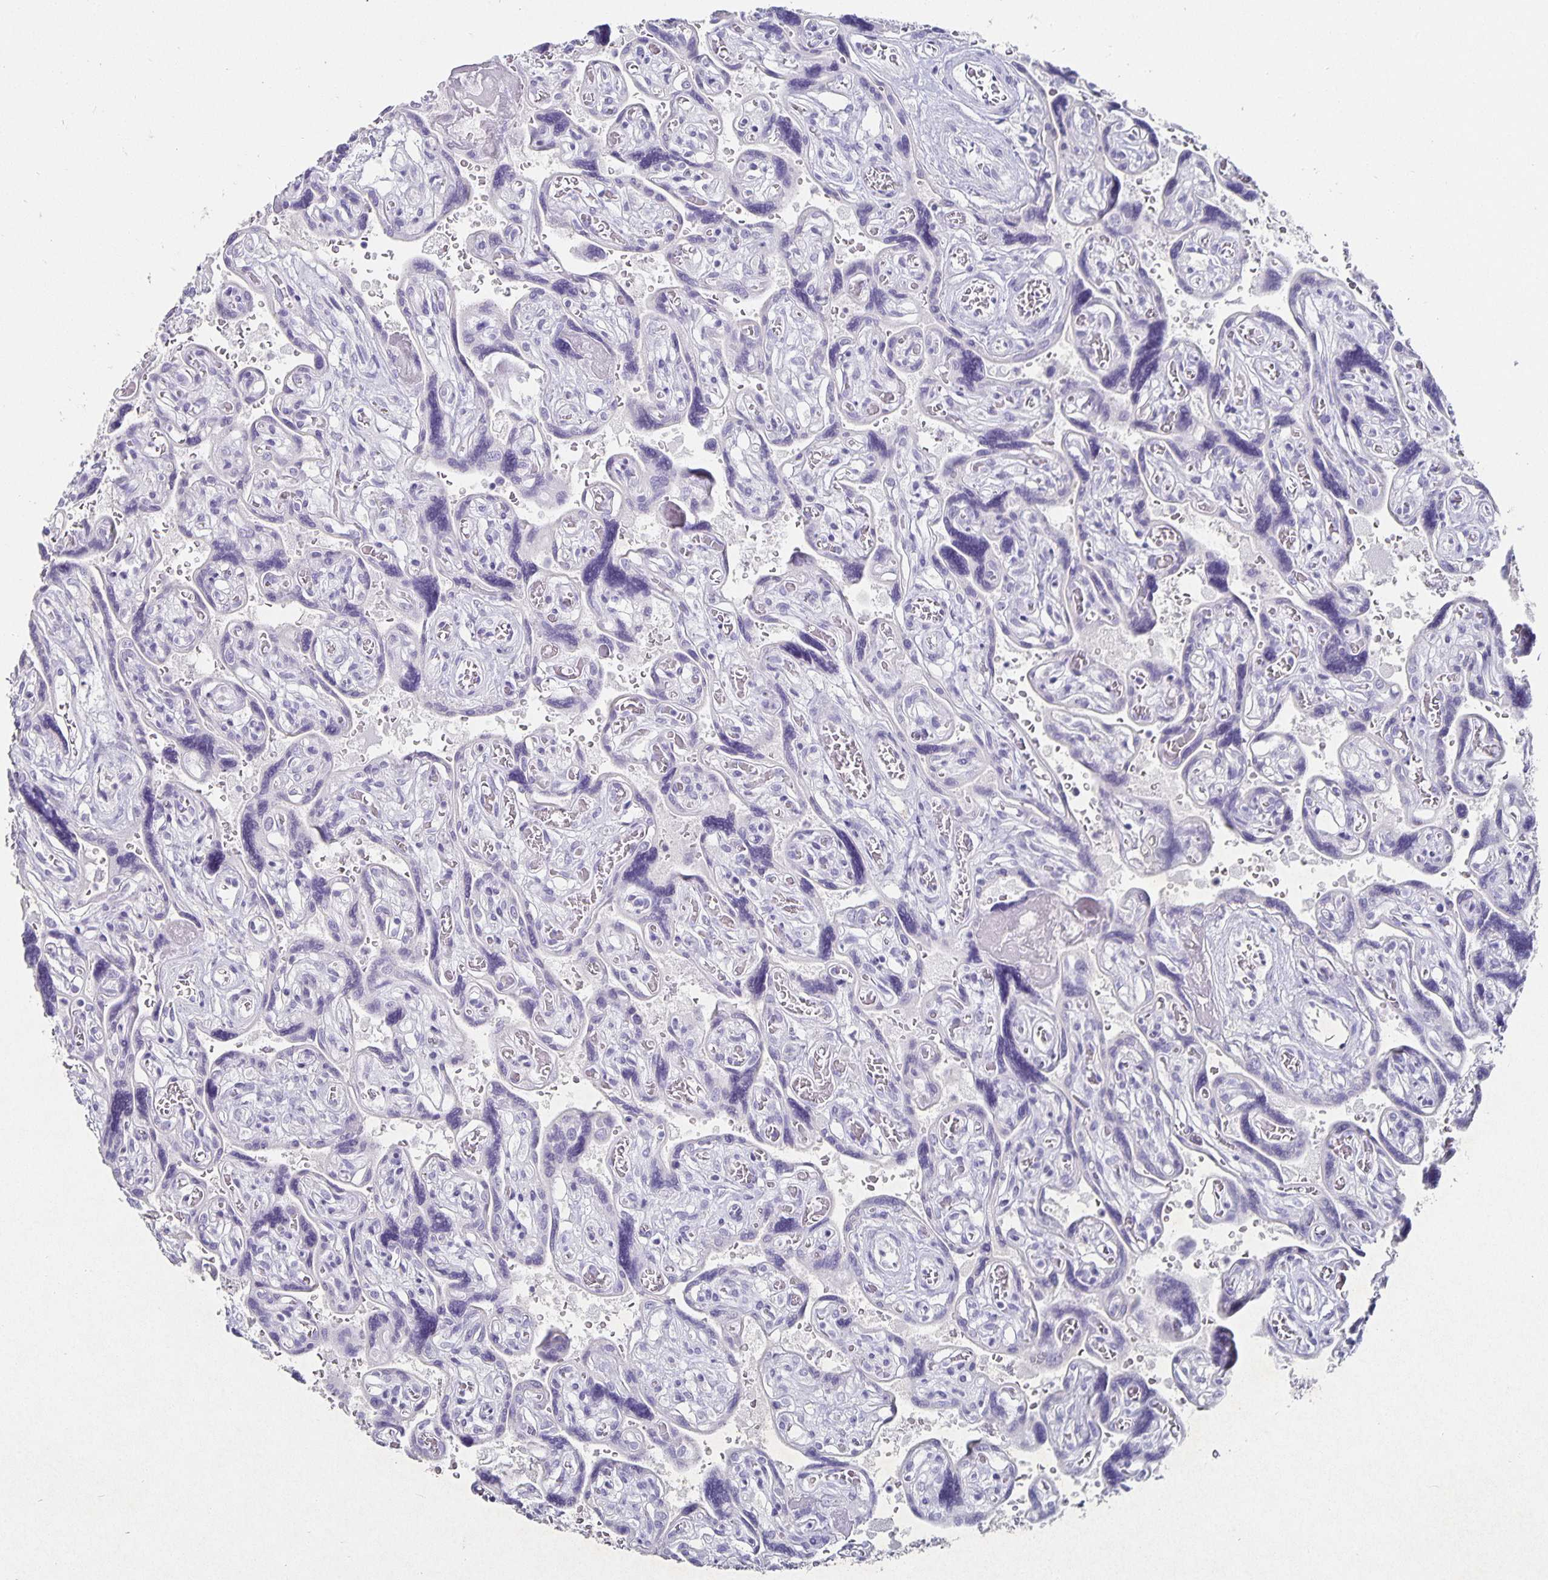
{"staining": {"intensity": "negative", "quantity": "none", "location": "none"}, "tissue": "placenta", "cell_type": "Decidual cells", "image_type": "normal", "snomed": [{"axis": "morphology", "description": "Normal tissue, NOS"}, {"axis": "topography", "description": "Placenta"}], "caption": "The image exhibits no significant staining in decidual cells of placenta.", "gene": "CHGA", "patient": {"sex": "female", "age": 32}}